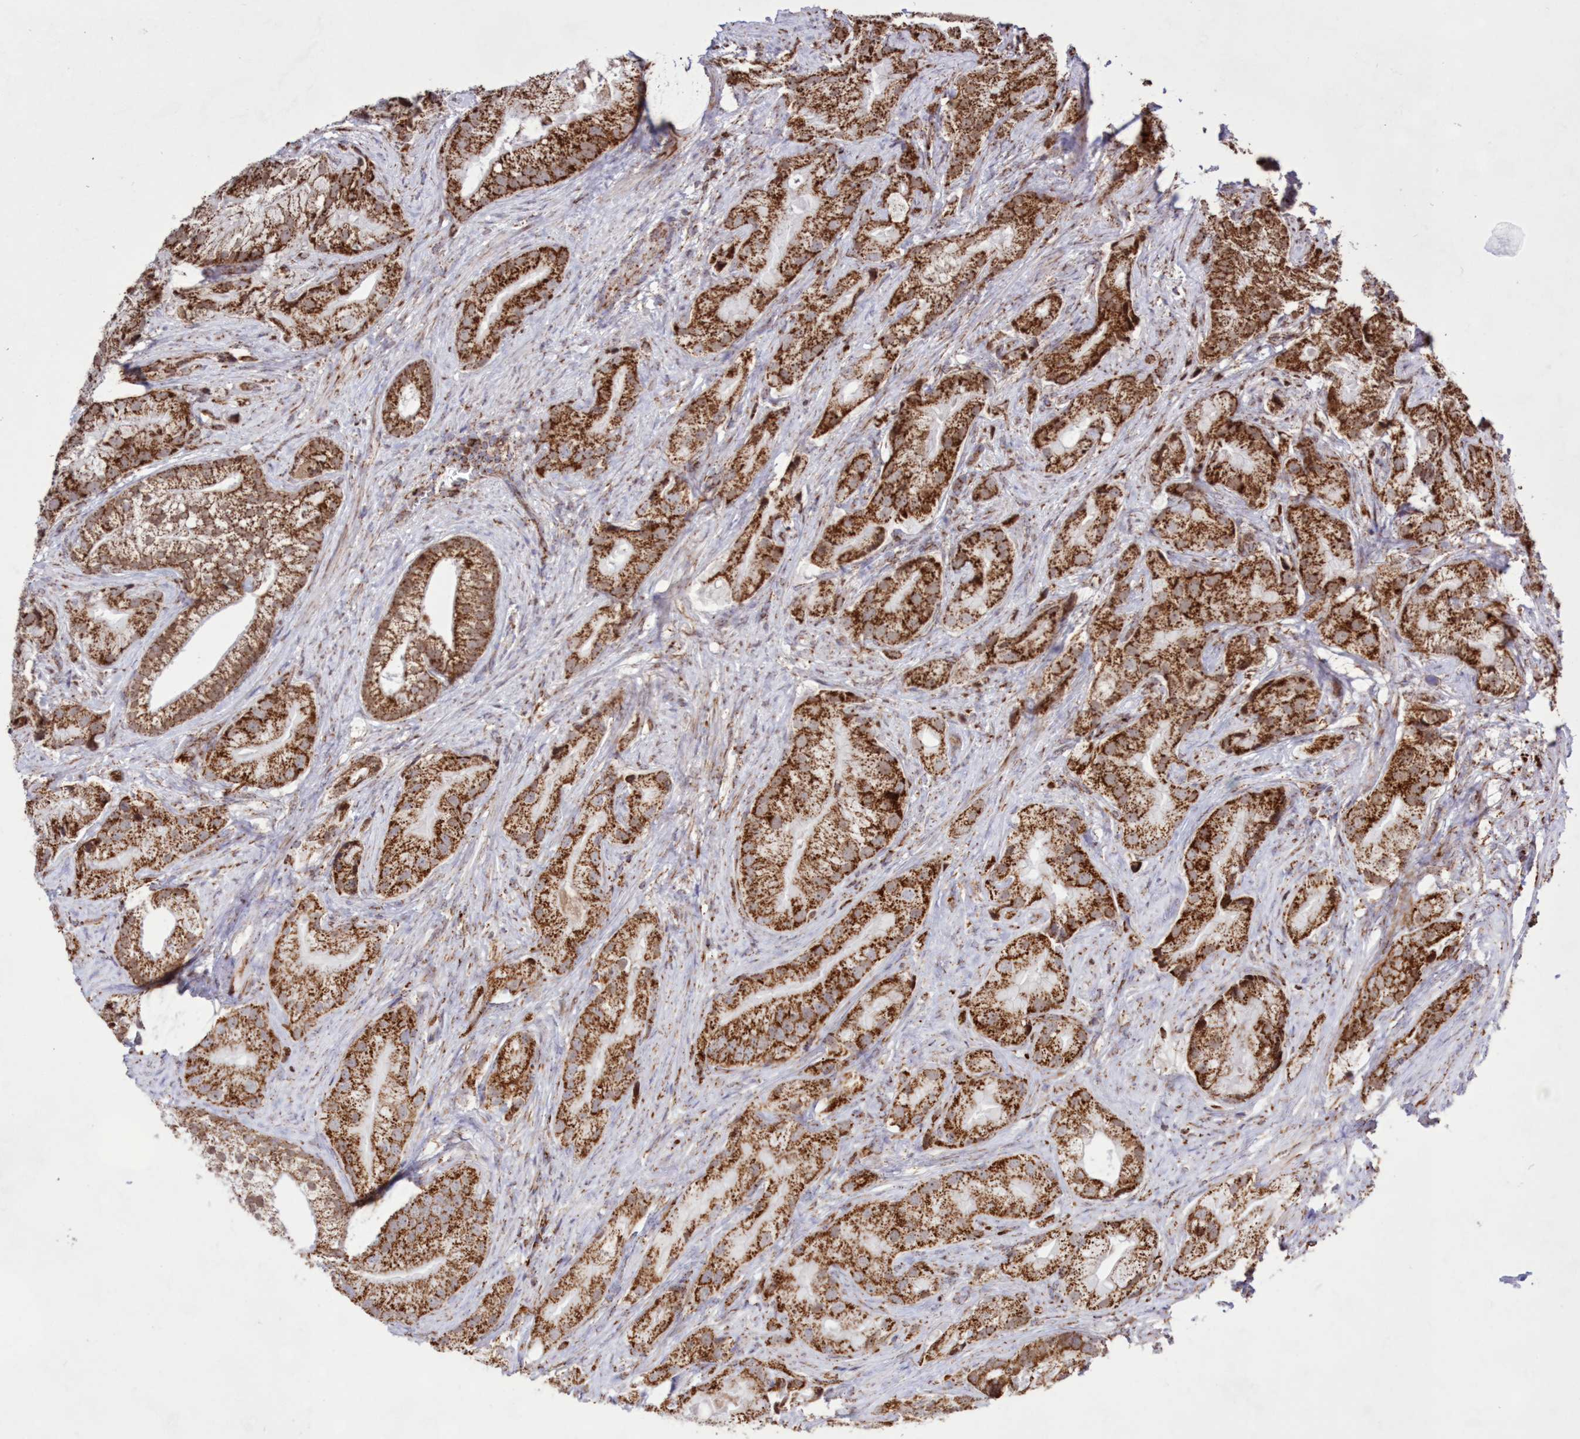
{"staining": {"intensity": "moderate", "quantity": ">75%", "location": "cytoplasmic/membranous"}, "tissue": "prostate cancer", "cell_type": "Tumor cells", "image_type": "cancer", "snomed": [{"axis": "morphology", "description": "Adenocarcinoma, Low grade"}, {"axis": "topography", "description": "Prostate"}], "caption": "An immunohistochemistry (IHC) micrograph of tumor tissue is shown. Protein staining in brown highlights moderate cytoplasmic/membranous positivity in prostate cancer within tumor cells.", "gene": "HADHB", "patient": {"sex": "male", "age": 71}}